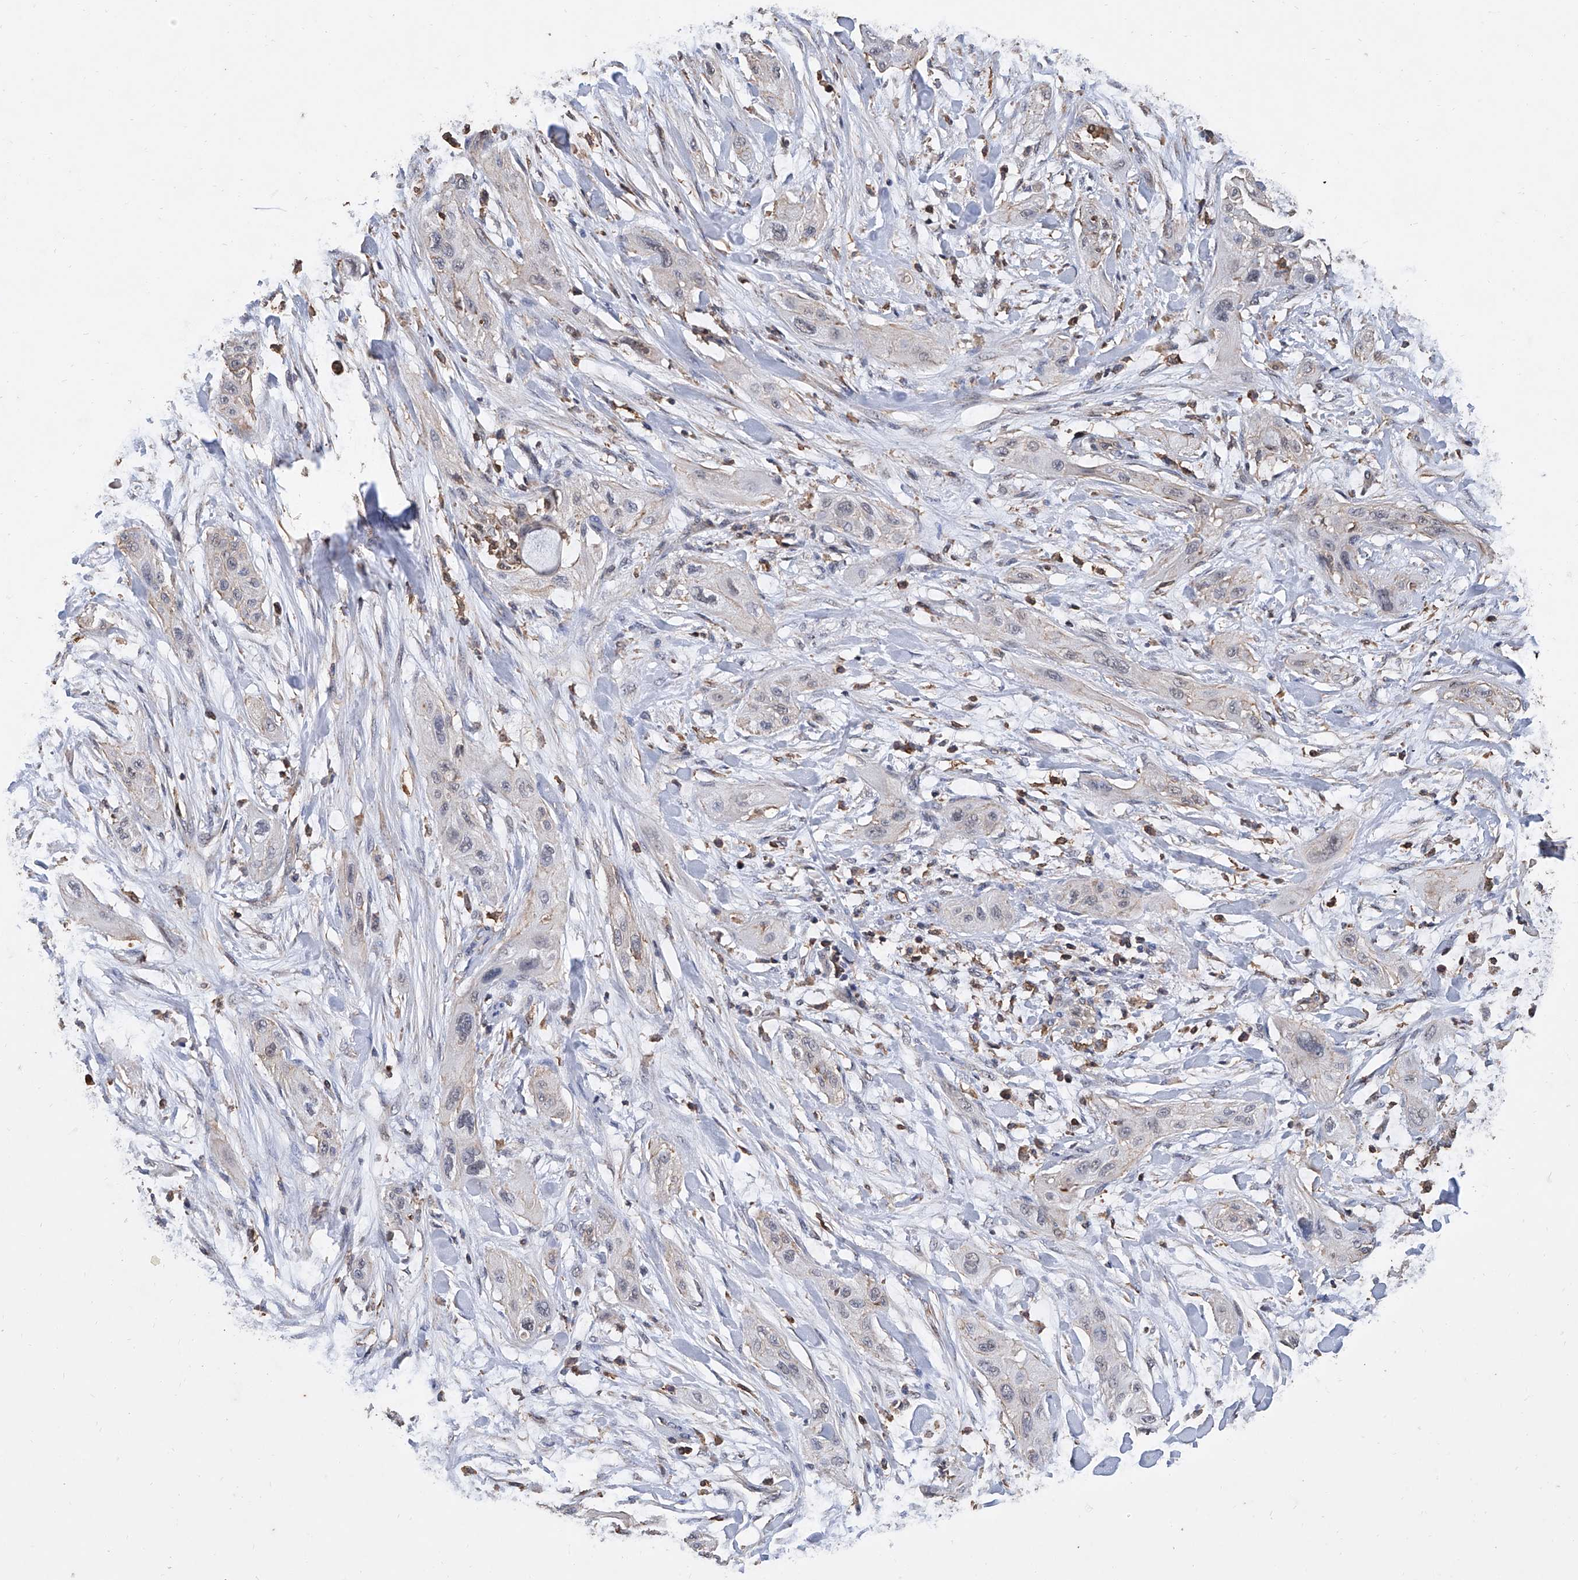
{"staining": {"intensity": "negative", "quantity": "none", "location": "none"}, "tissue": "lung cancer", "cell_type": "Tumor cells", "image_type": "cancer", "snomed": [{"axis": "morphology", "description": "Squamous cell carcinoma, NOS"}, {"axis": "topography", "description": "Lung"}], "caption": "Immunohistochemistry (IHC) micrograph of lung cancer (squamous cell carcinoma) stained for a protein (brown), which exhibits no staining in tumor cells.", "gene": "GPT", "patient": {"sex": "female", "age": 47}}